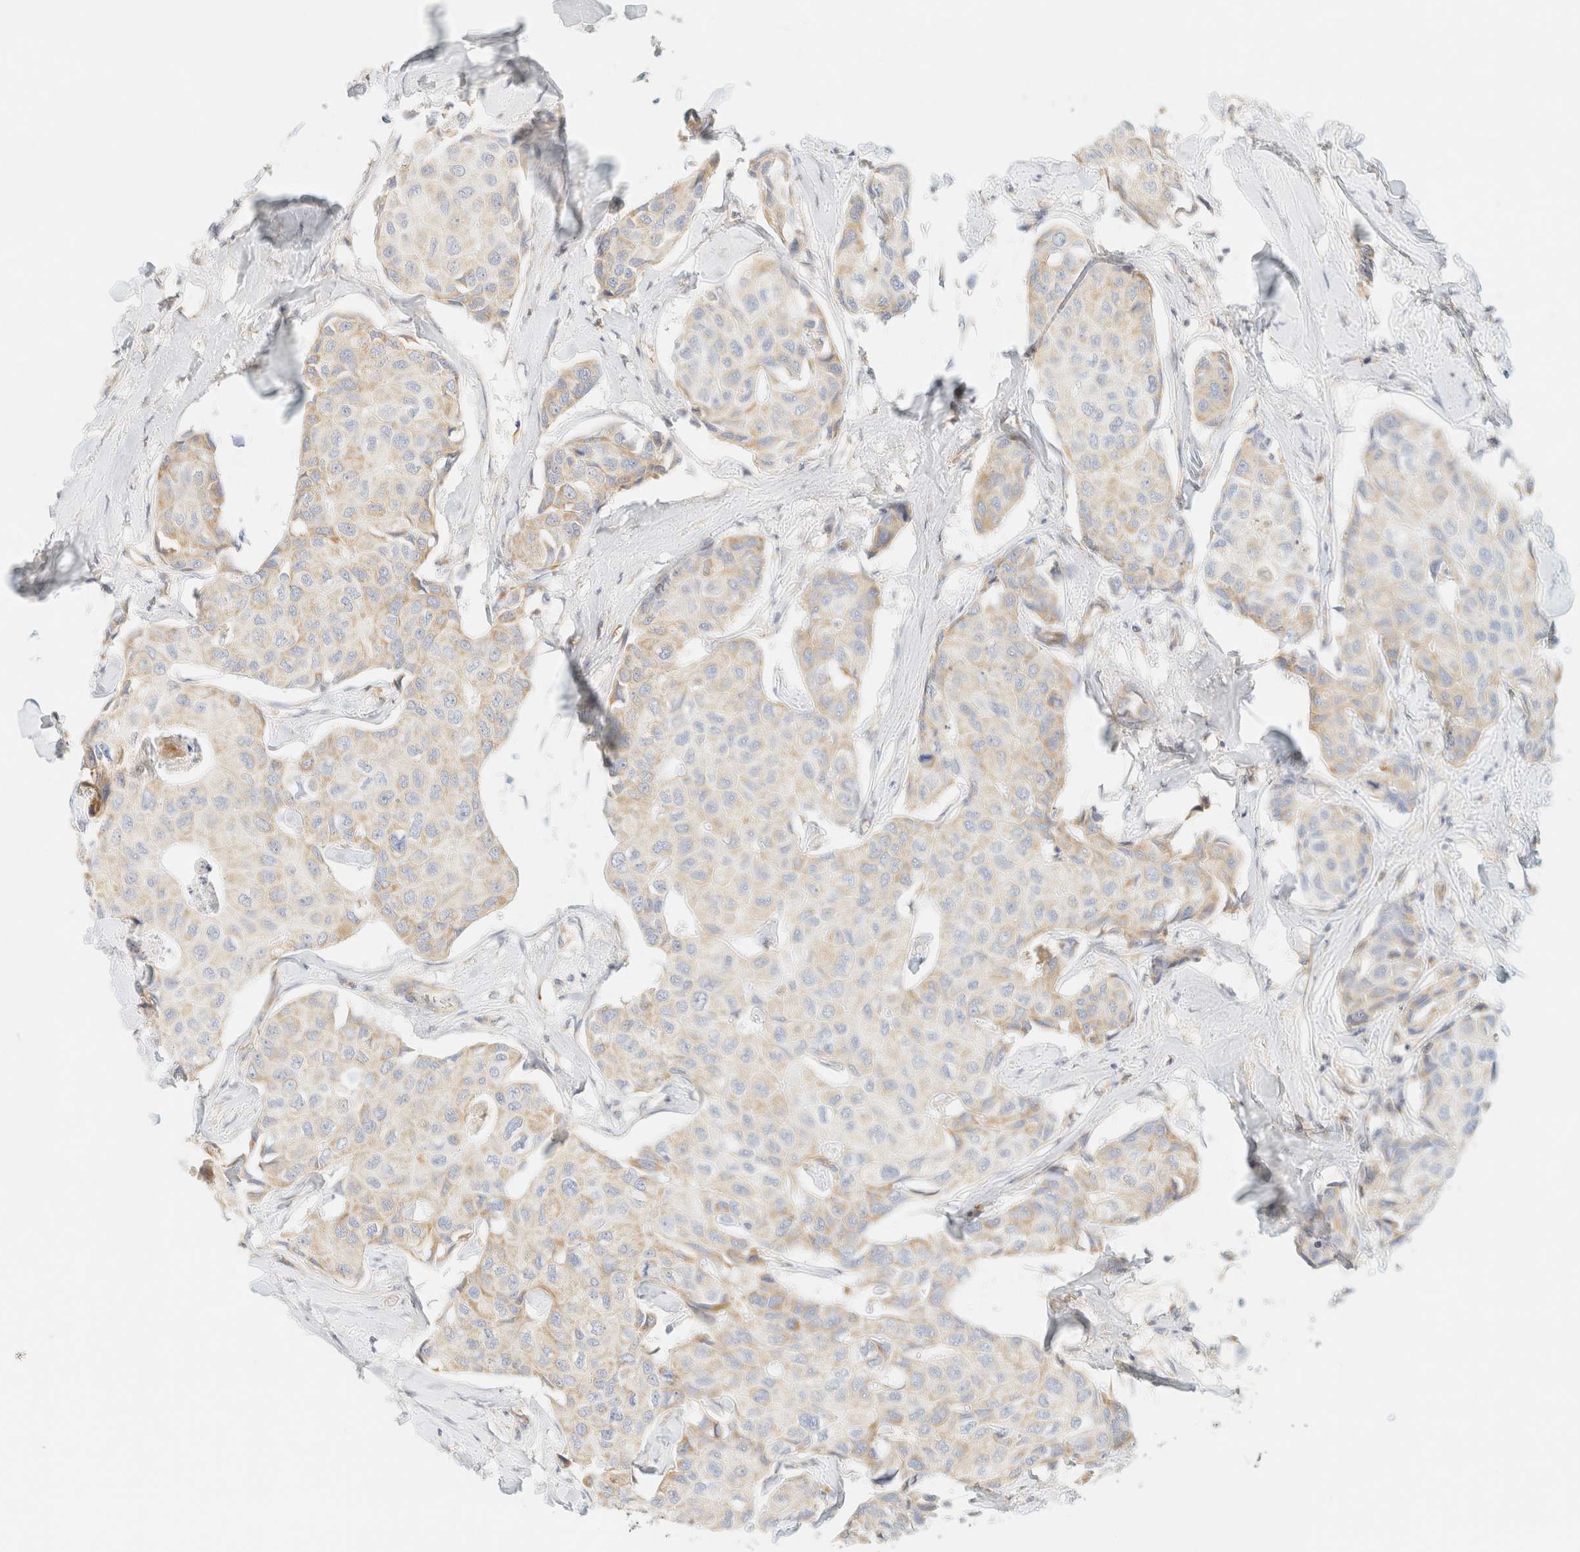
{"staining": {"intensity": "weak", "quantity": "<25%", "location": "cytoplasmic/membranous"}, "tissue": "breast cancer", "cell_type": "Tumor cells", "image_type": "cancer", "snomed": [{"axis": "morphology", "description": "Duct carcinoma"}, {"axis": "topography", "description": "Breast"}], "caption": "Human infiltrating ductal carcinoma (breast) stained for a protein using IHC exhibits no expression in tumor cells.", "gene": "MRM3", "patient": {"sex": "female", "age": 80}}